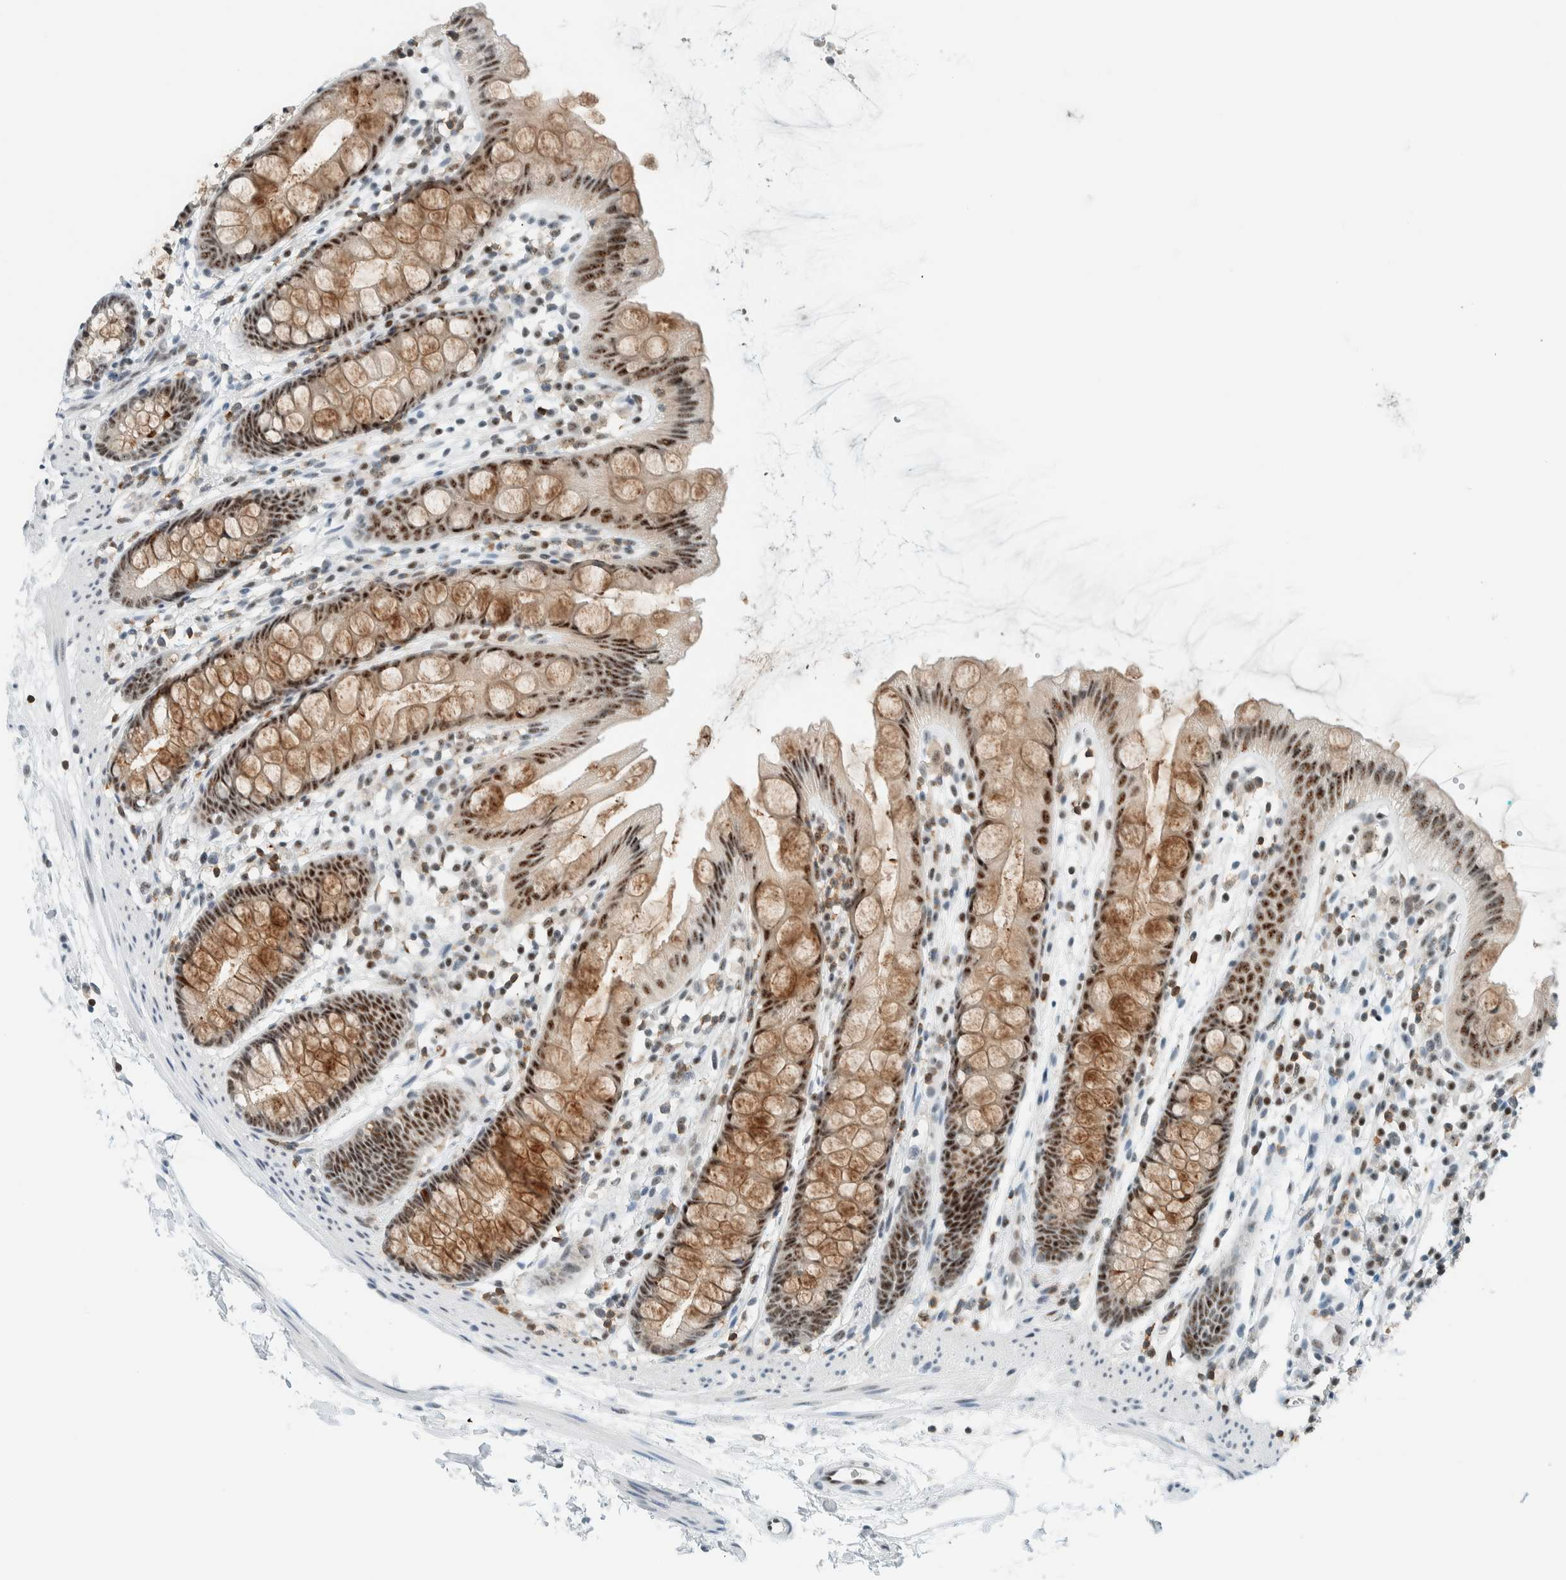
{"staining": {"intensity": "moderate", "quantity": ">75%", "location": "cytoplasmic/membranous,nuclear"}, "tissue": "rectum", "cell_type": "Glandular cells", "image_type": "normal", "snomed": [{"axis": "morphology", "description": "Normal tissue, NOS"}, {"axis": "topography", "description": "Rectum"}], "caption": "Human rectum stained for a protein (brown) displays moderate cytoplasmic/membranous,nuclear positive staining in approximately >75% of glandular cells.", "gene": "CYSRT1", "patient": {"sex": "female", "age": 65}}